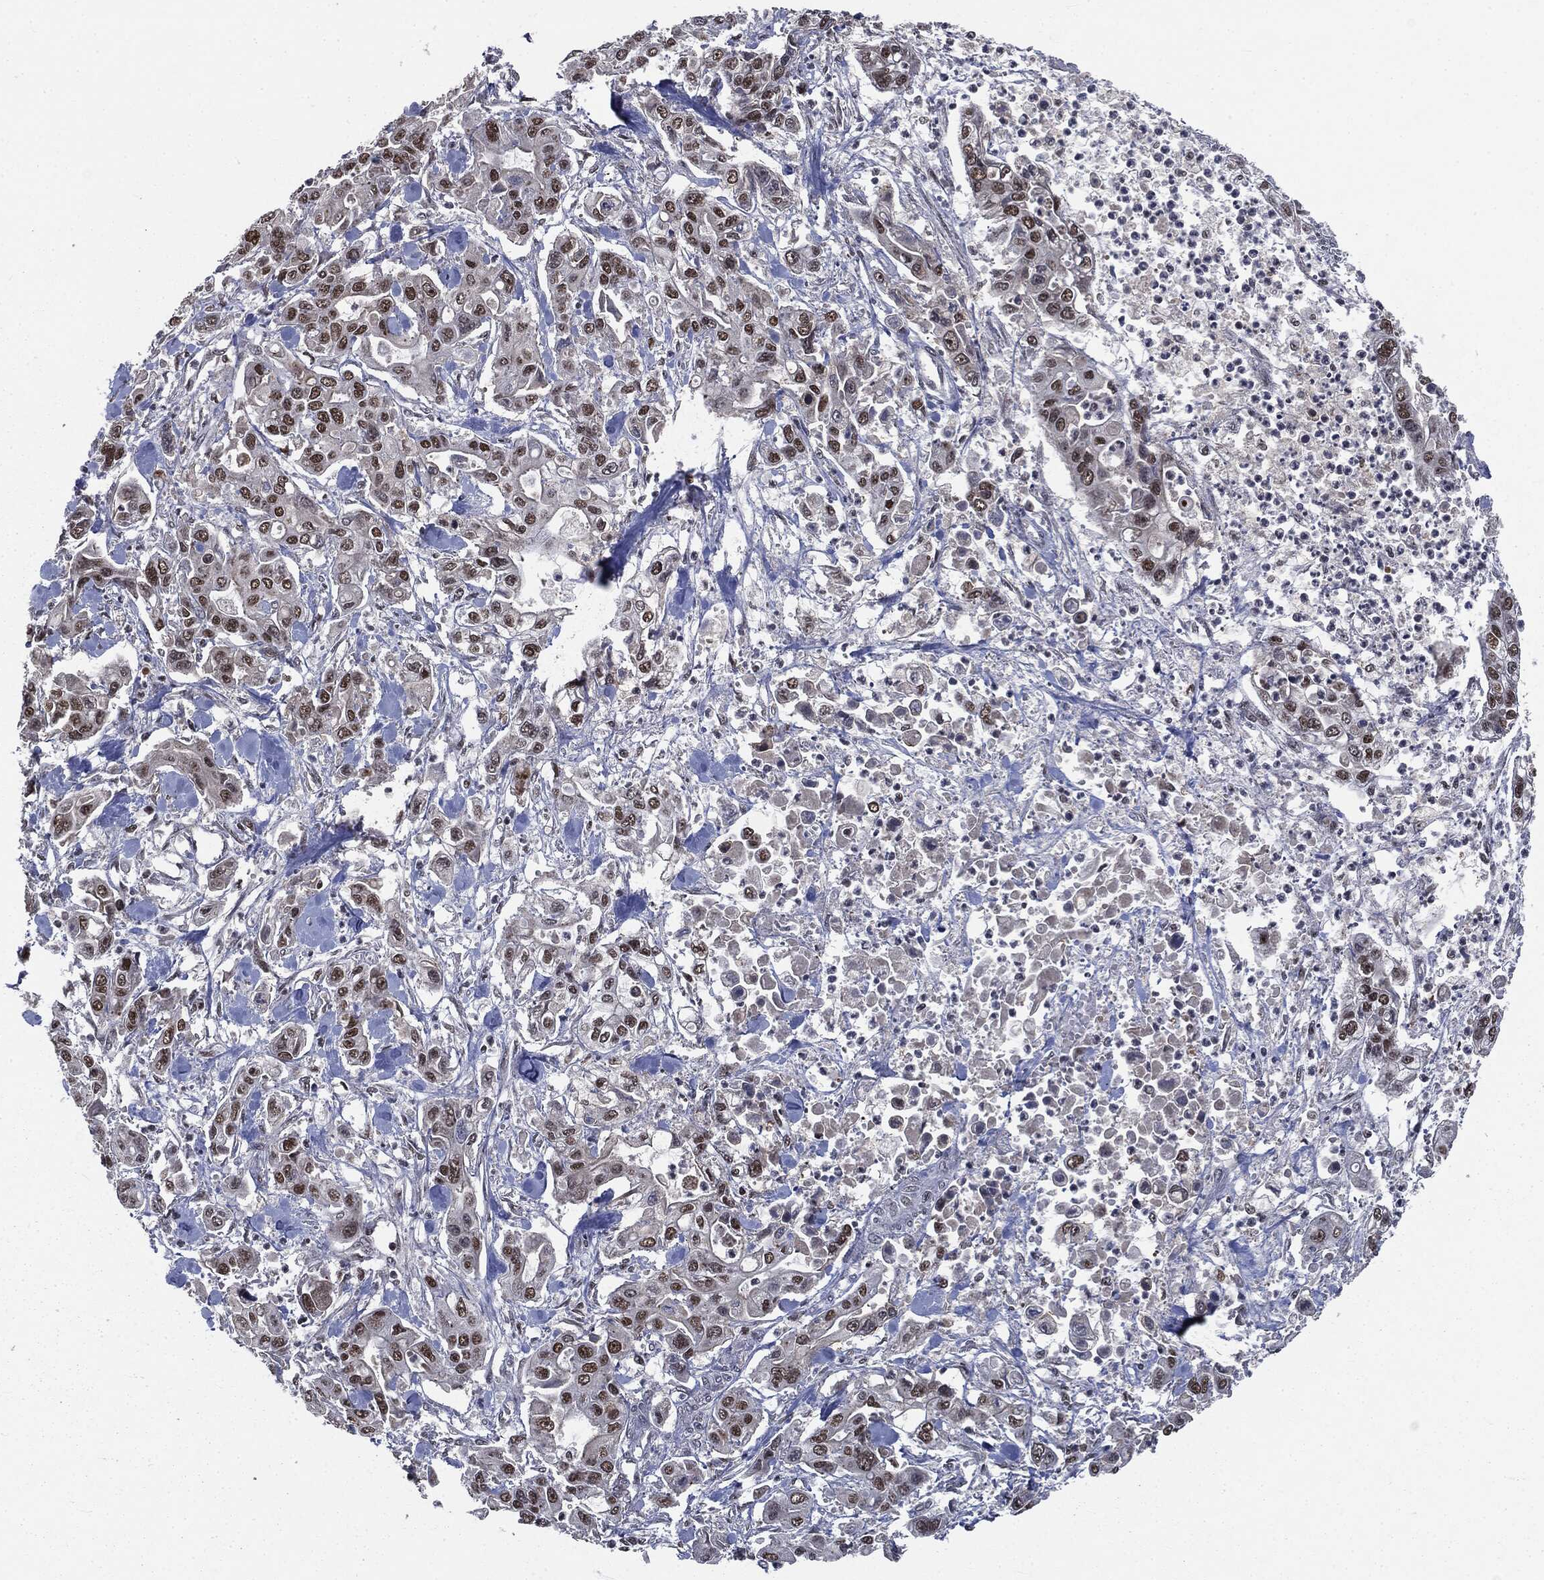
{"staining": {"intensity": "strong", "quantity": "25%-75%", "location": "nuclear"}, "tissue": "pancreatic cancer", "cell_type": "Tumor cells", "image_type": "cancer", "snomed": [{"axis": "morphology", "description": "Adenocarcinoma, NOS"}, {"axis": "topography", "description": "Pancreas"}], "caption": "Brown immunohistochemical staining in adenocarcinoma (pancreatic) reveals strong nuclear expression in approximately 25%-75% of tumor cells. (brown staining indicates protein expression, while blue staining denotes nuclei).", "gene": "DPH2", "patient": {"sex": "male", "age": 62}}